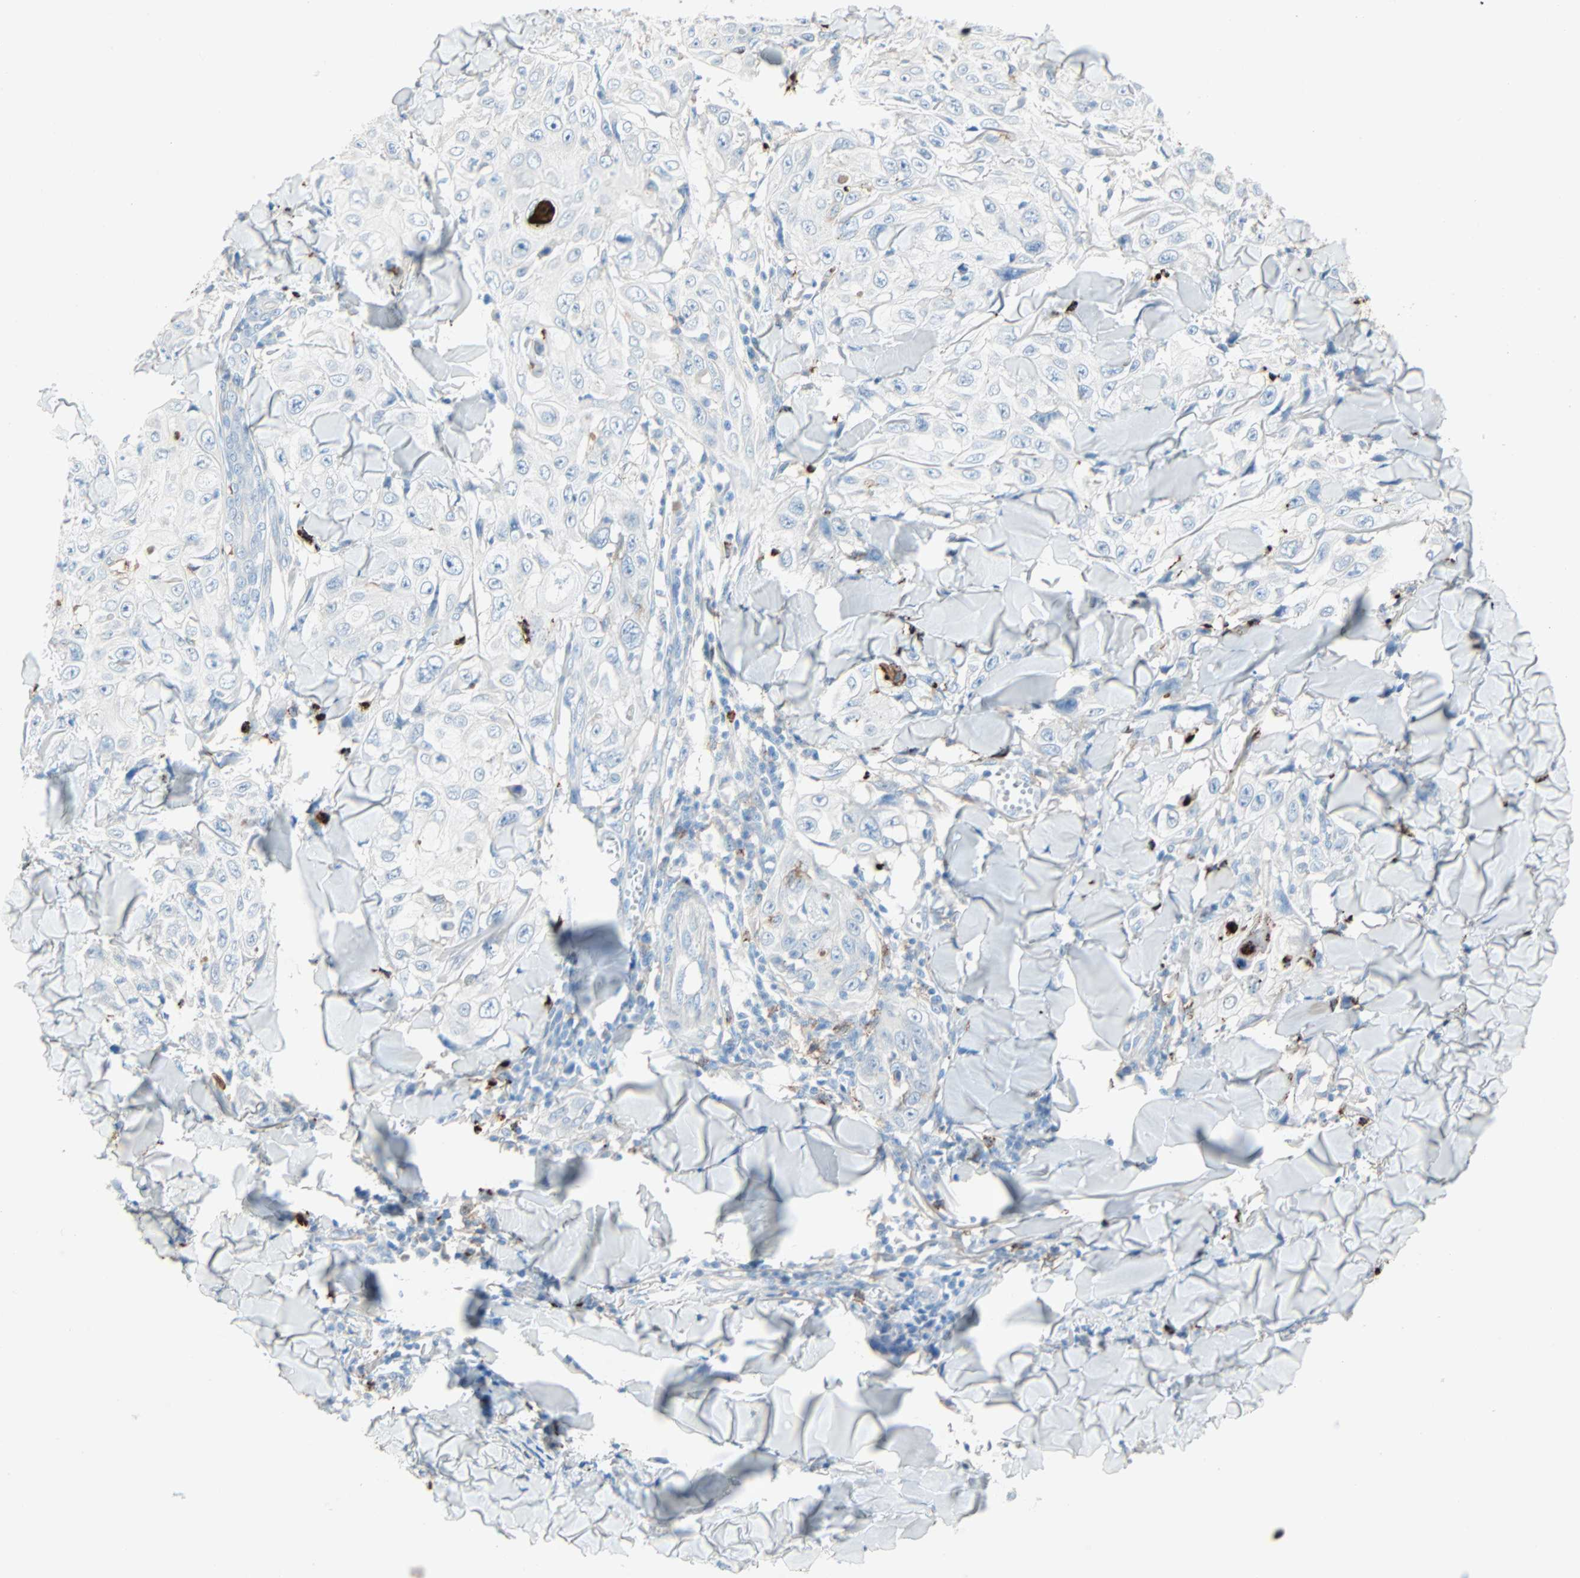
{"staining": {"intensity": "negative", "quantity": "none", "location": "none"}, "tissue": "skin cancer", "cell_type": "Tumor cells", "image_type": "cancer", "snomed": [{"axis": "morphology", "description": "Squamous cell carcinoma, NOS"}, {"axis": "topography", "description": "Skin"}], "caption": "Skin squamous cell carcinoma was stained to show a protein in brown. There is no significant positivity in tumor cells.", "gene": "CLEC4A", "patient": {"sex": "male", "age": 86}}